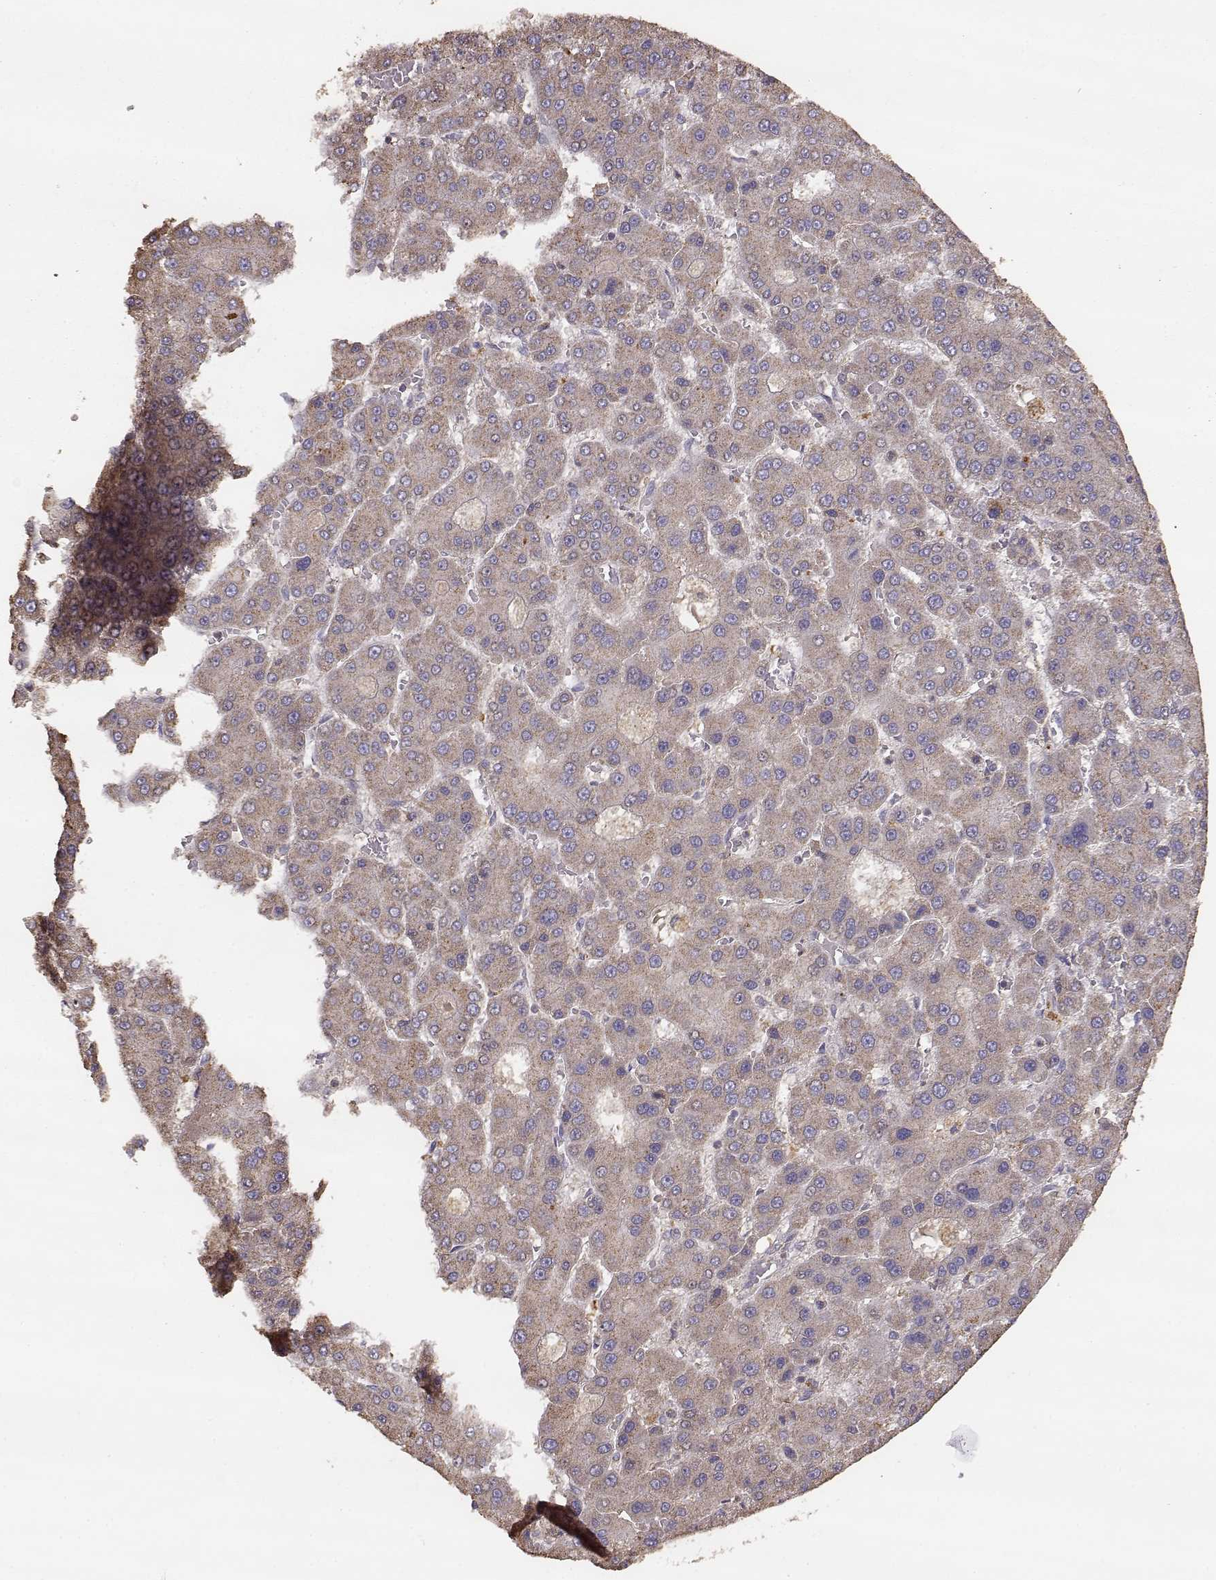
{"staining": {"intensity": "weak", "quantity": ">75%", "location": "cytoplasmic/membranous"}, "tissue": "liver cancer", "cell_type": "Tumor cells", "image_type": "cancer", "snomed": [{"axis": "morphology", "description": "Carcinoma, Hepatocellular, NOS"}, {"axis": "topography", "description": "Liver"}], "caption": "A brown stain labels weak cytoplasmic/membranous expression of a protein in human liver cancer (hepatocellular carcinoma) tumor cells.", "gene": "TARS3", "patient": {"sex": "male", "age": 70}}